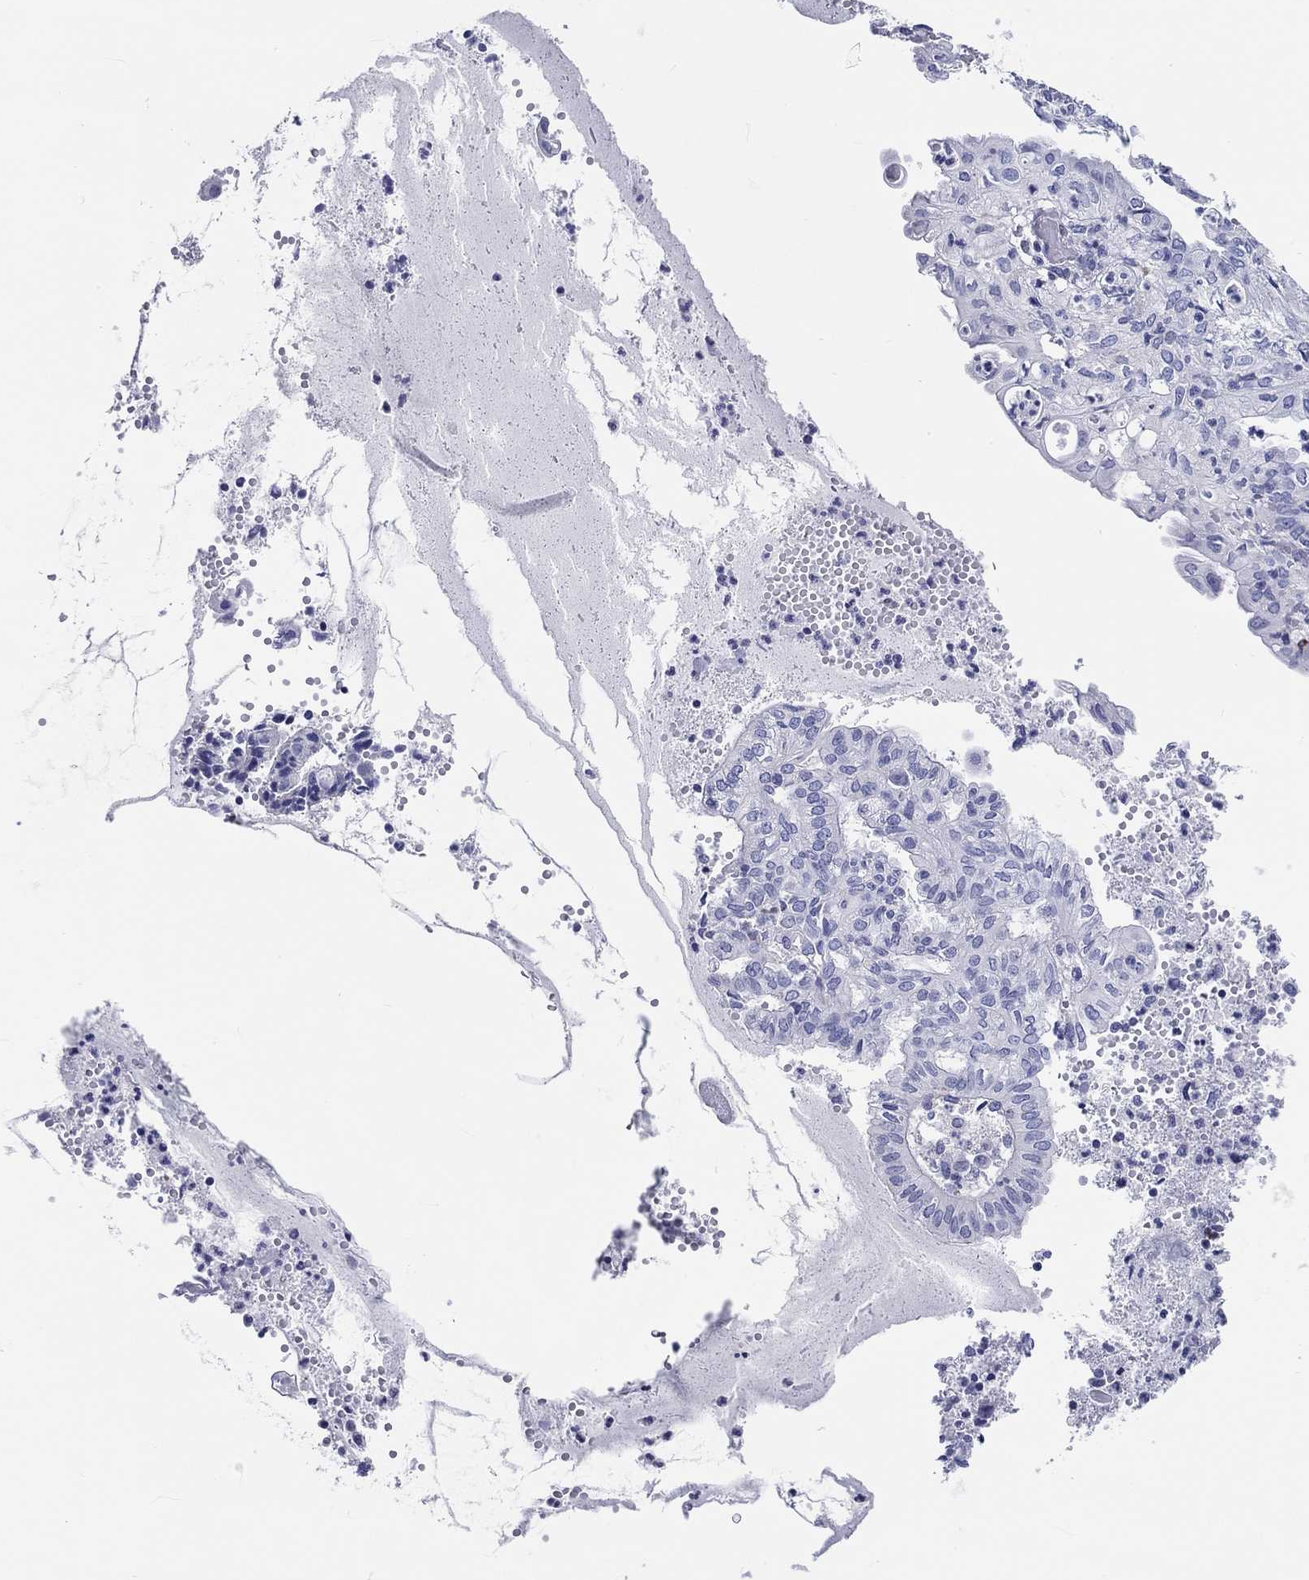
{"staining": {"intensity": "negative", "quantity": "none", "location": "none"}, "tissue": "endometrial cancer", "cell_type": "Tumor cells", "image_type": "cancer", "snomed": [{"axis": "morphology", "description": "Adenocarcinoma, NOS"}, {"axis": "topography", "description": "Endometrium"}], "caption": "This is an immunohistochemistry image of human adenocarcinoma (endometrial). There is no staining in tumor cells.", "gene": "H1-1", "patient": {"sex": "female", "age": 68}}